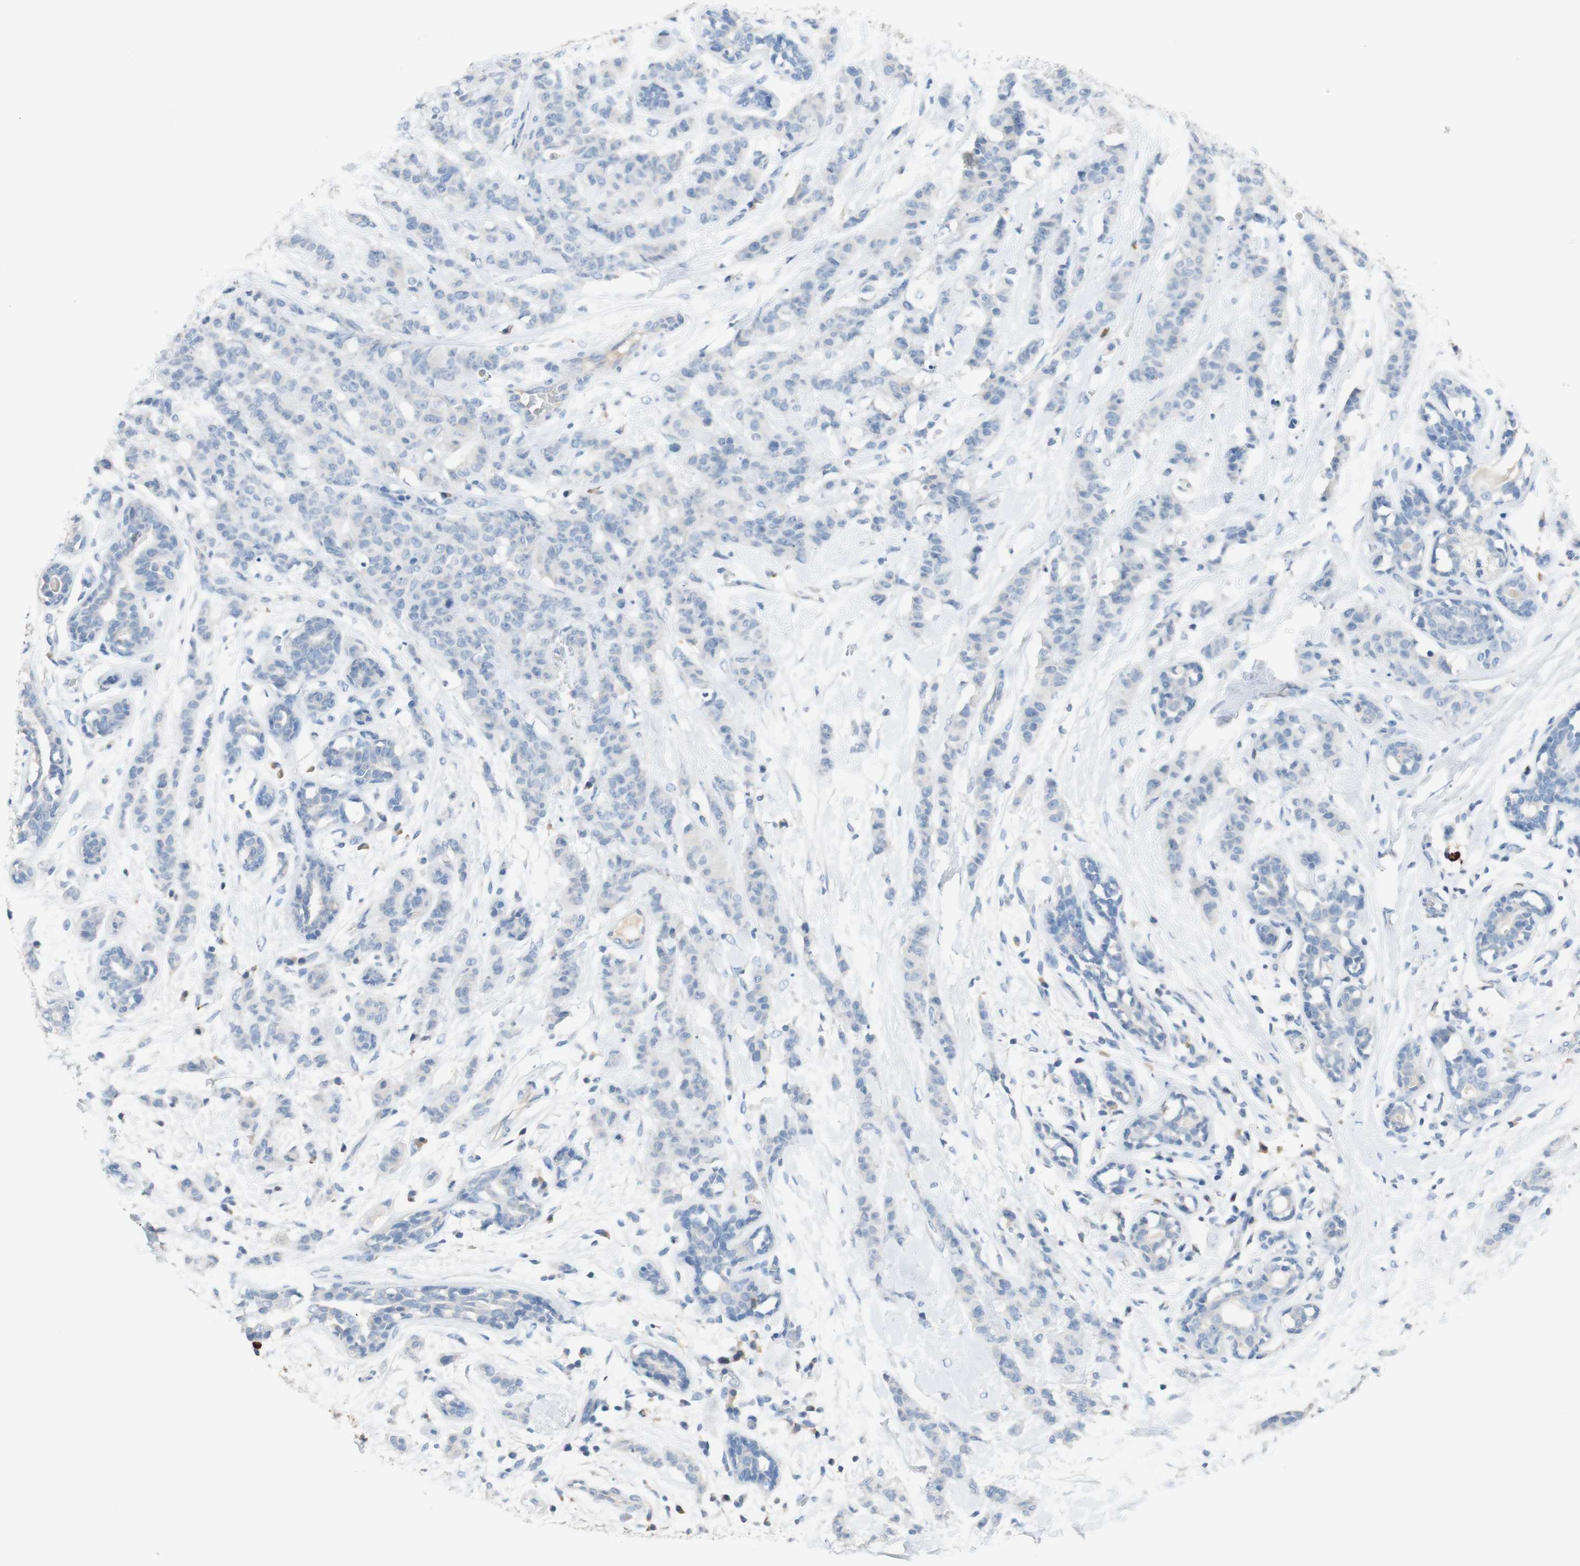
{"staining": {"intensity": "negative", "quantity": "none", "location": "none"}, "tissue": "breast cancer", "cell_type": "Tumor cells", "image_type": "cancer", "snomed": [{"axis": "morphology", "description": "Normal tissue, NOS"}, {"axis": "morphology", "description": "Duct carcinoma"}, {"axis": "topography", "description": "Breast"}], "caption": "Tumor cells show no significant positivity in intraductal carcinoma (breast).", "gene": "PACSIN1", "patient": {"sex": "female", "age": 40}}